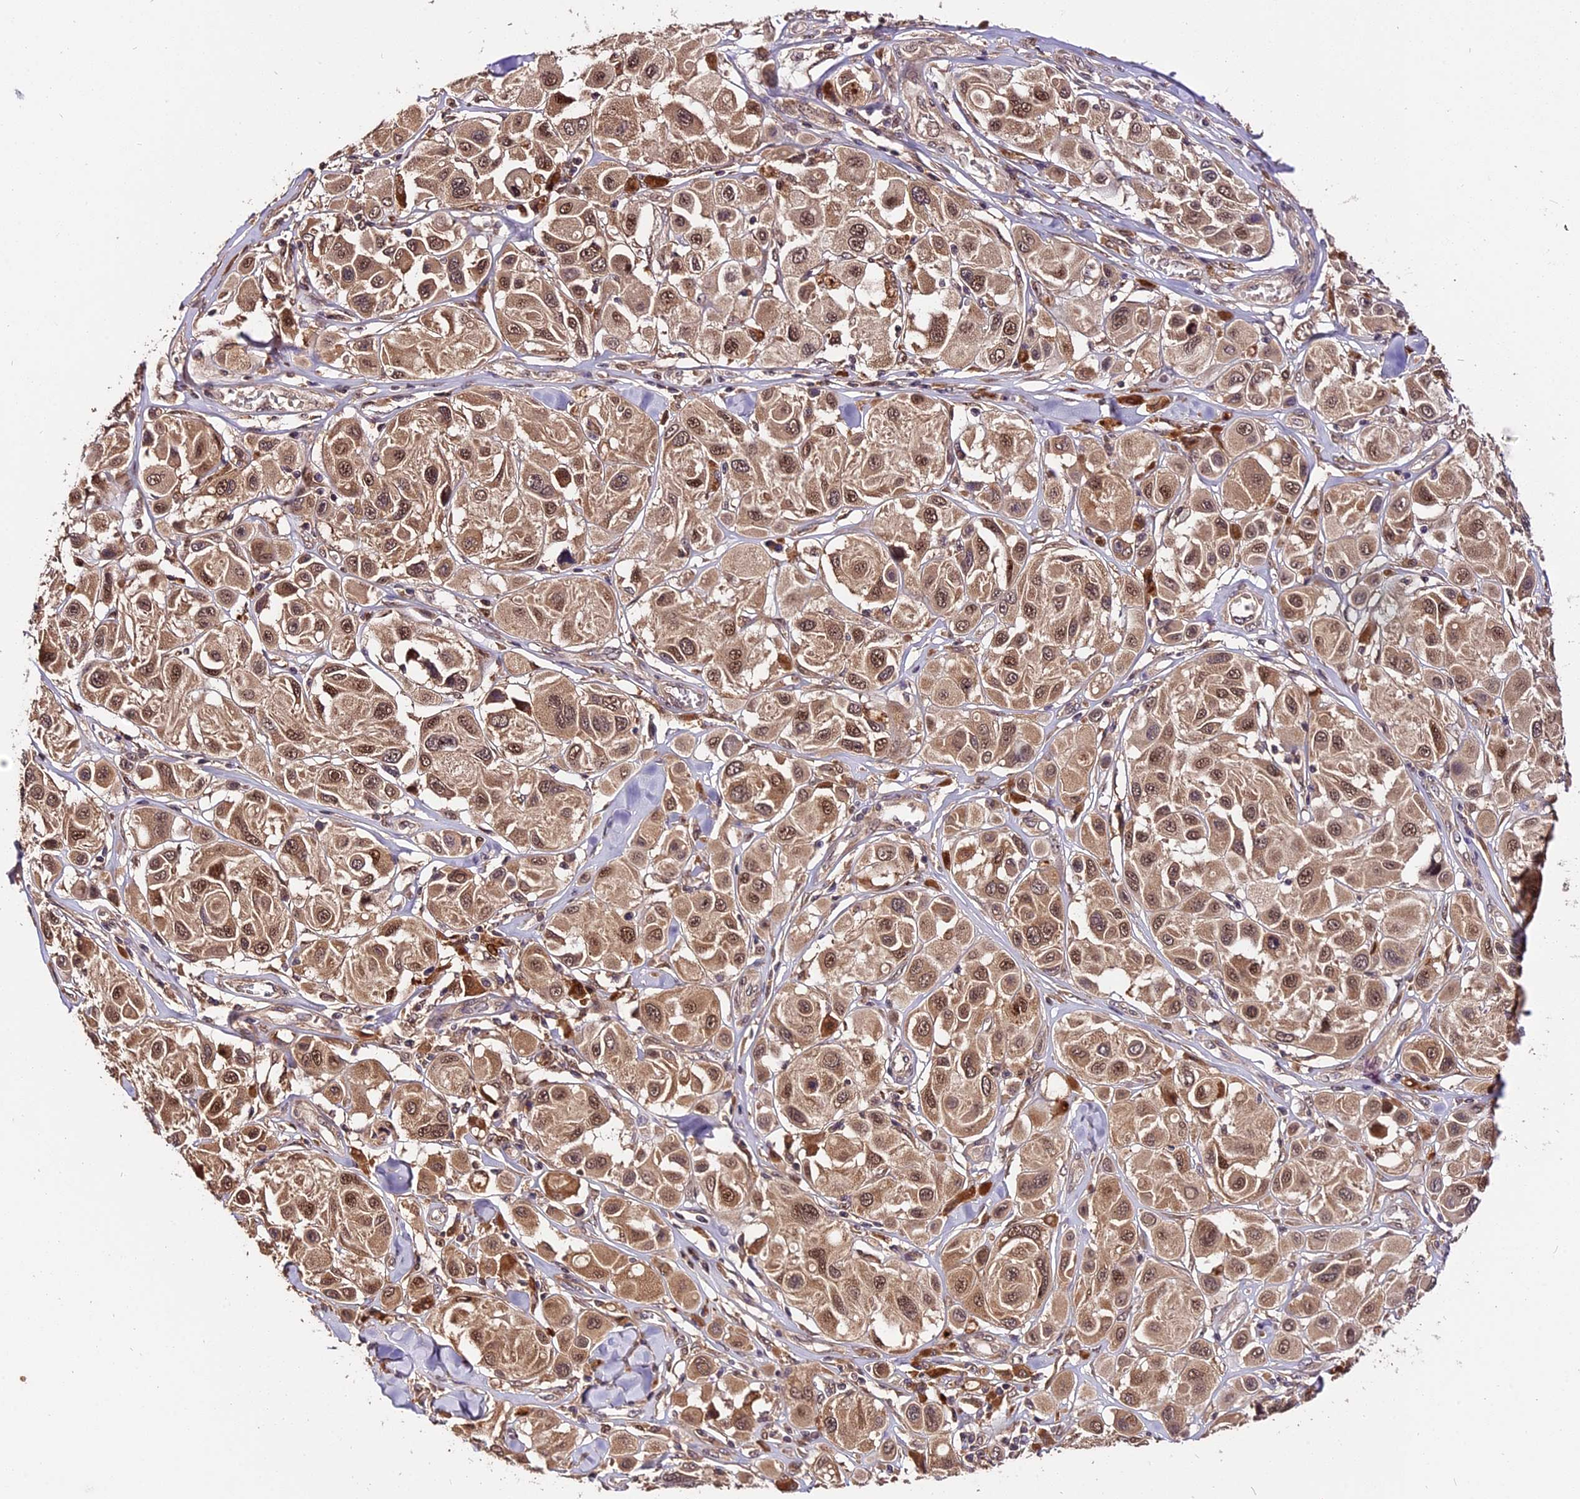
{"staining": {"intensity": "moderate", "quantity": ">75%", "location": "cytoplasmic/membranous,nuclear"}, "tissue": "melanoma", "cell_type": "Tumor cells", "image_type": "cancer", "snomed": [{"axis": "morphology", "description": "Malignant melanoma, Metastatic site"}, {"axis": "topography", "description": "Skin"}], "caption": "Human malignant melanoma (metastatic site) stained for a protein (brown) displays moderate cytoplasmic/membranous and nuclear positive positivity in approximately >75% of tumor cells.", "gene": "TRMT1", "patient": {"sex": "male", "age": 41}}